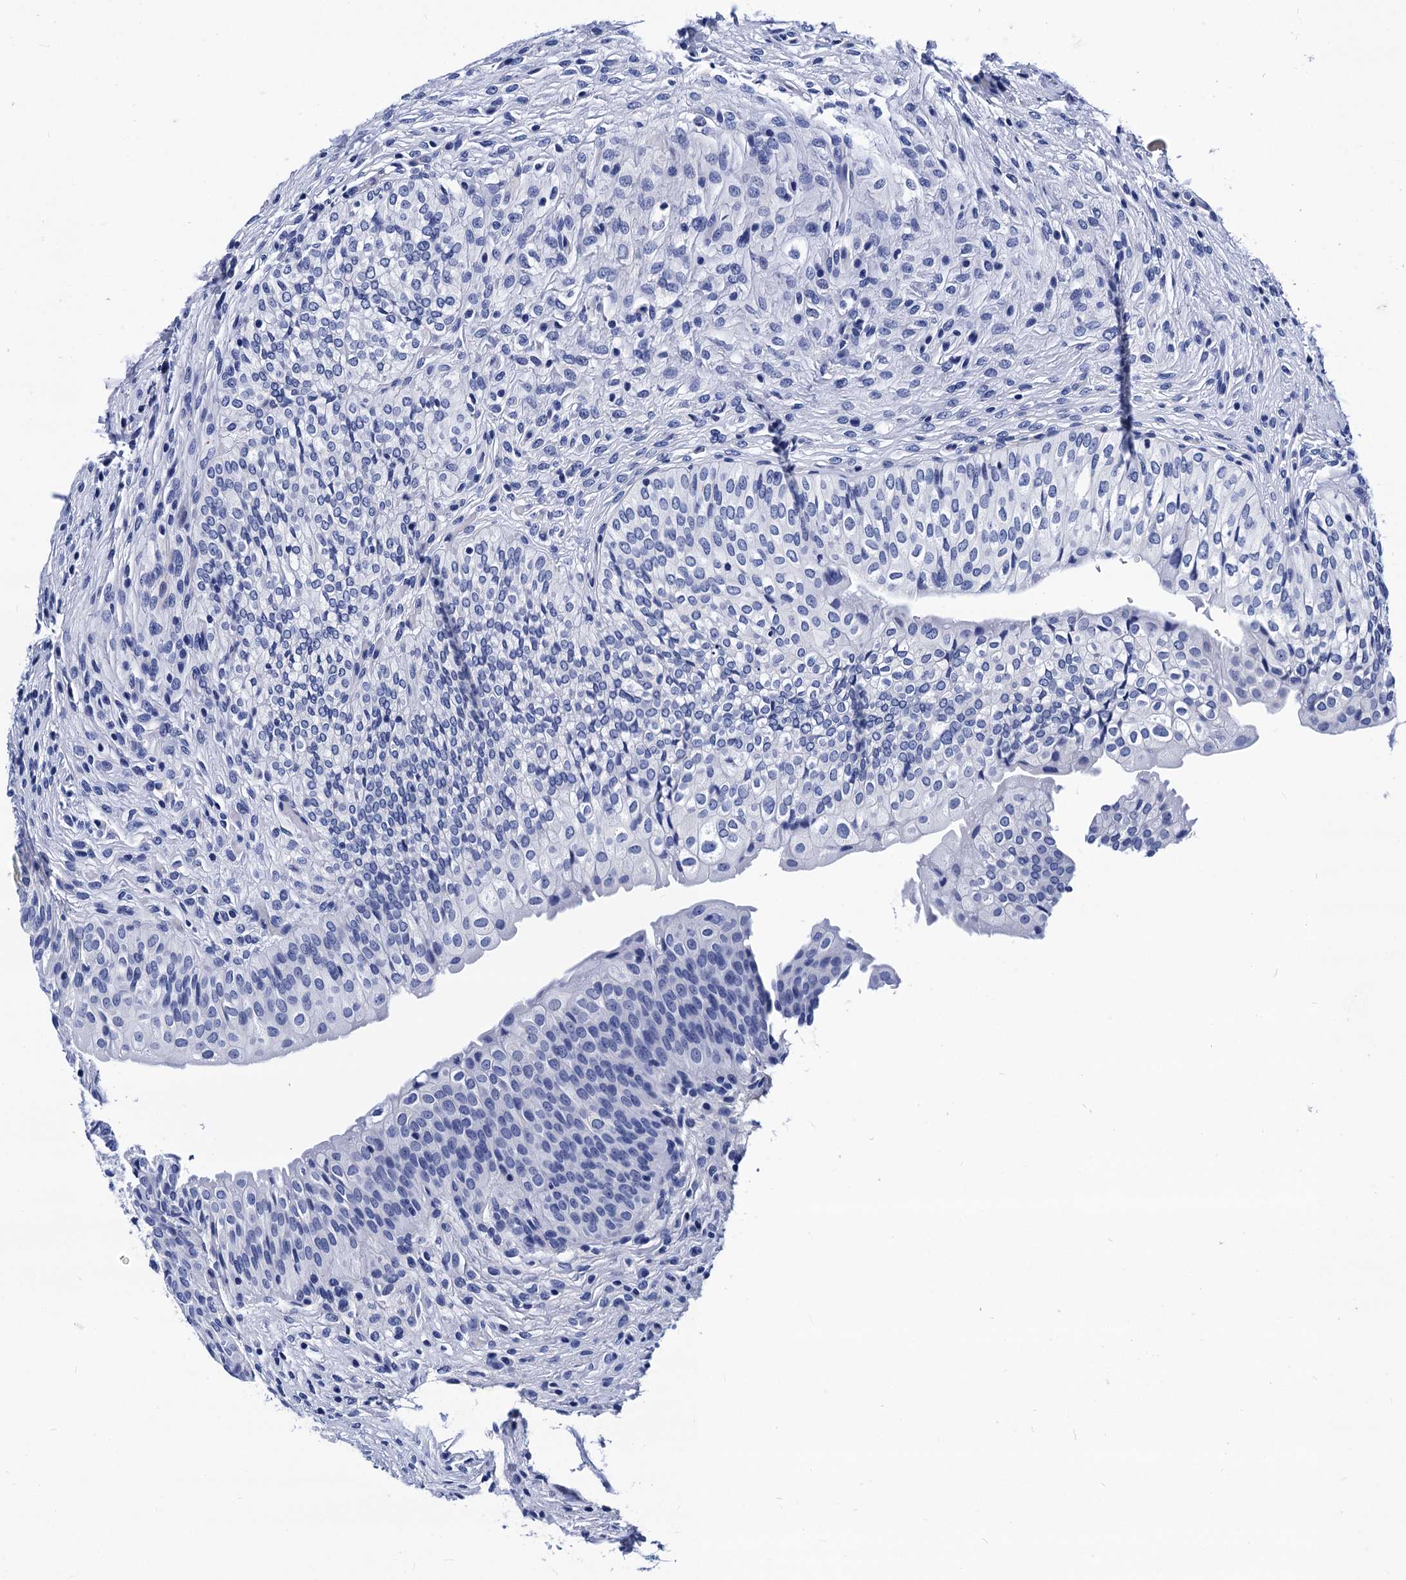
{"staining": {"intensity": "negative", "quantity": "none", "location": "none"}, "tissue": "urinary bladder", "cell_type": "Urothelial cells", "image_type": "normal", "snomed": [{"axis": "morphology", "description": "Normal tissue, NOS"}, {"axis": "topography", "description": "Urinary bladder"}], "caption": "Immunohistochemical staining of unremarkable urinary bladder demonstrates no significant staining in urothelial cells. Nuclei are stained in blue.", "gene": "MYBPC3", "patient": {"sex": "male", "age": 55}}